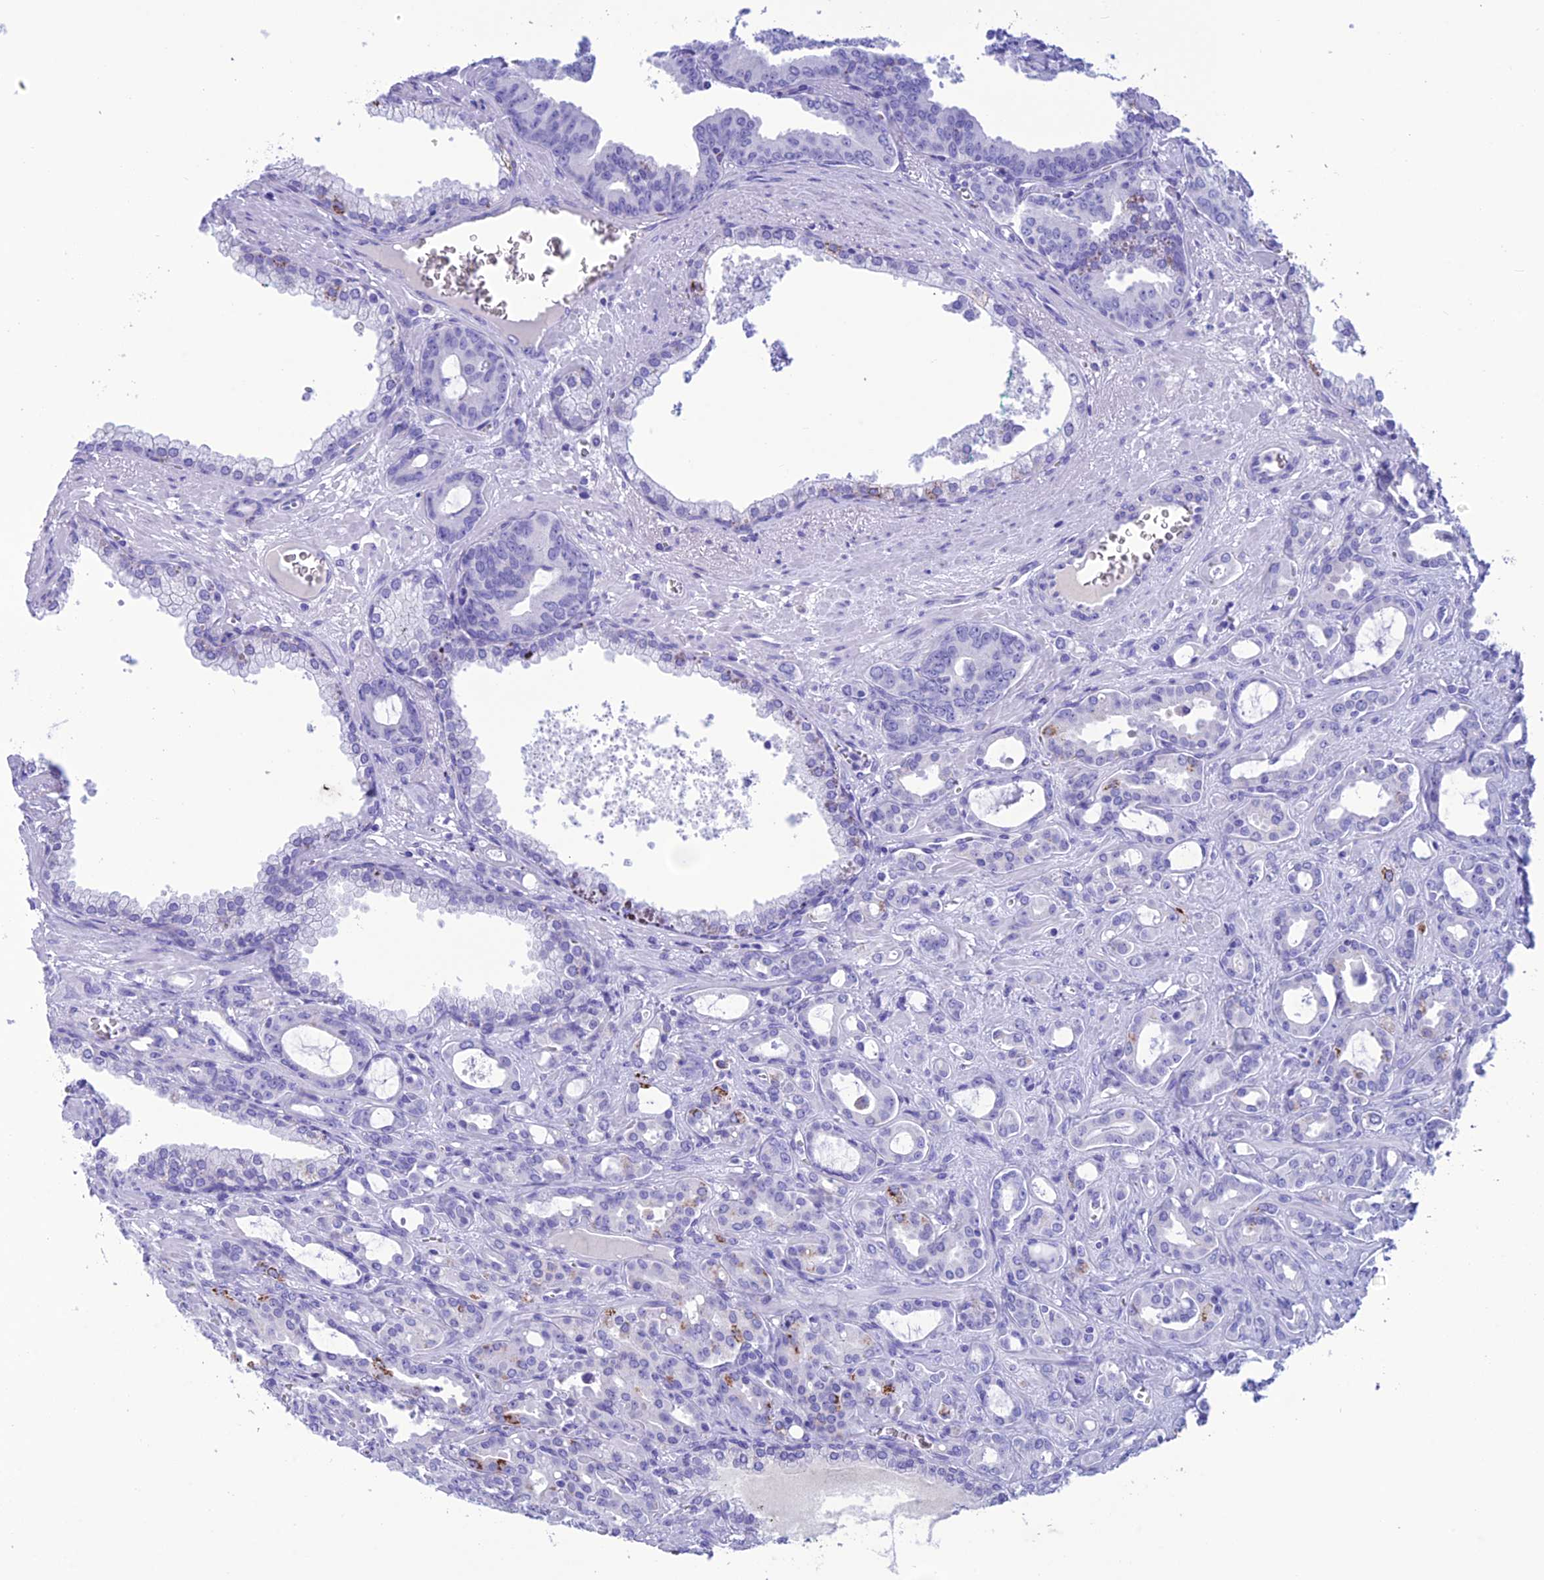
{"staining": {"intensity": "moderate", "quantity": "<25%", "location": "cytoplasmic/membranous"}, "tissue": "prostate cancer", "cell_type": "Tumor cells", "image_type": "cancer", "snomed": [{"axis": "morphology", "description": "Adenocarcinoma, High grade"}, {"axis": "topography", "description": "Prostate"}], "caption": "An immunohistochemistry (IHC) histopathology image of tumor tissue is shown. Protein staining in brown labels moderate cytoplasmic/membranous positivity in prostate cancer (high-grade adenocarcinoma) within tumor cells.", "gene": "TRAM1L1", "patient": {"sex": "male", "age": 72}}